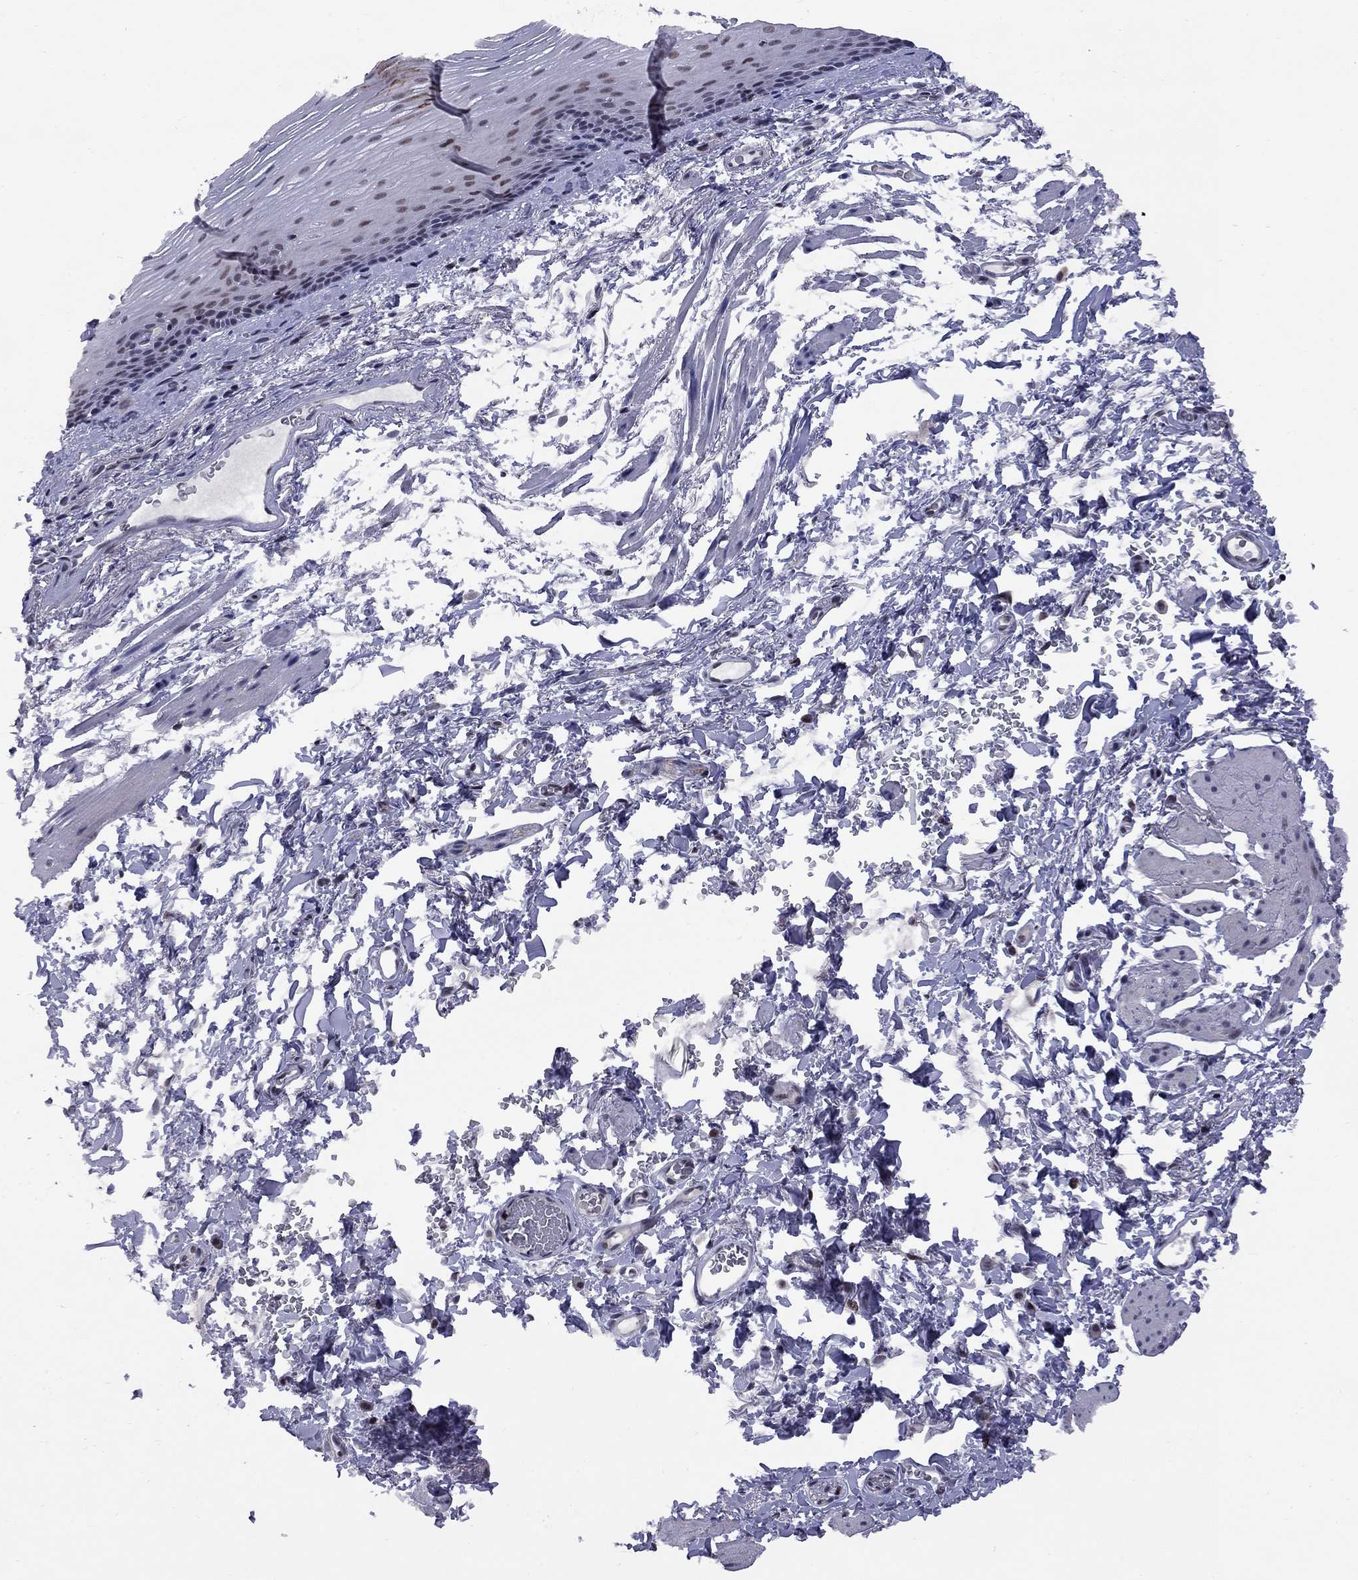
{"staining": {"intensity": "weak", "quantity": "<25%", "location": "nuclear"}, "tissue": "esophagus", "cell_type": "Squamous epithelial cells", "image_type": "normal", "snomed": [{"axis": "morphology", "description": "Normal tissue, NOS"}, {"axis": "topography", "description": "Esophagus"}], "caption": "Immunohistochemical staining of benign human esophagus displays no significant positivity in squamous epithelial cells.", "gene": "TAF9", "patient": {"sex": "male", "age": 76}}